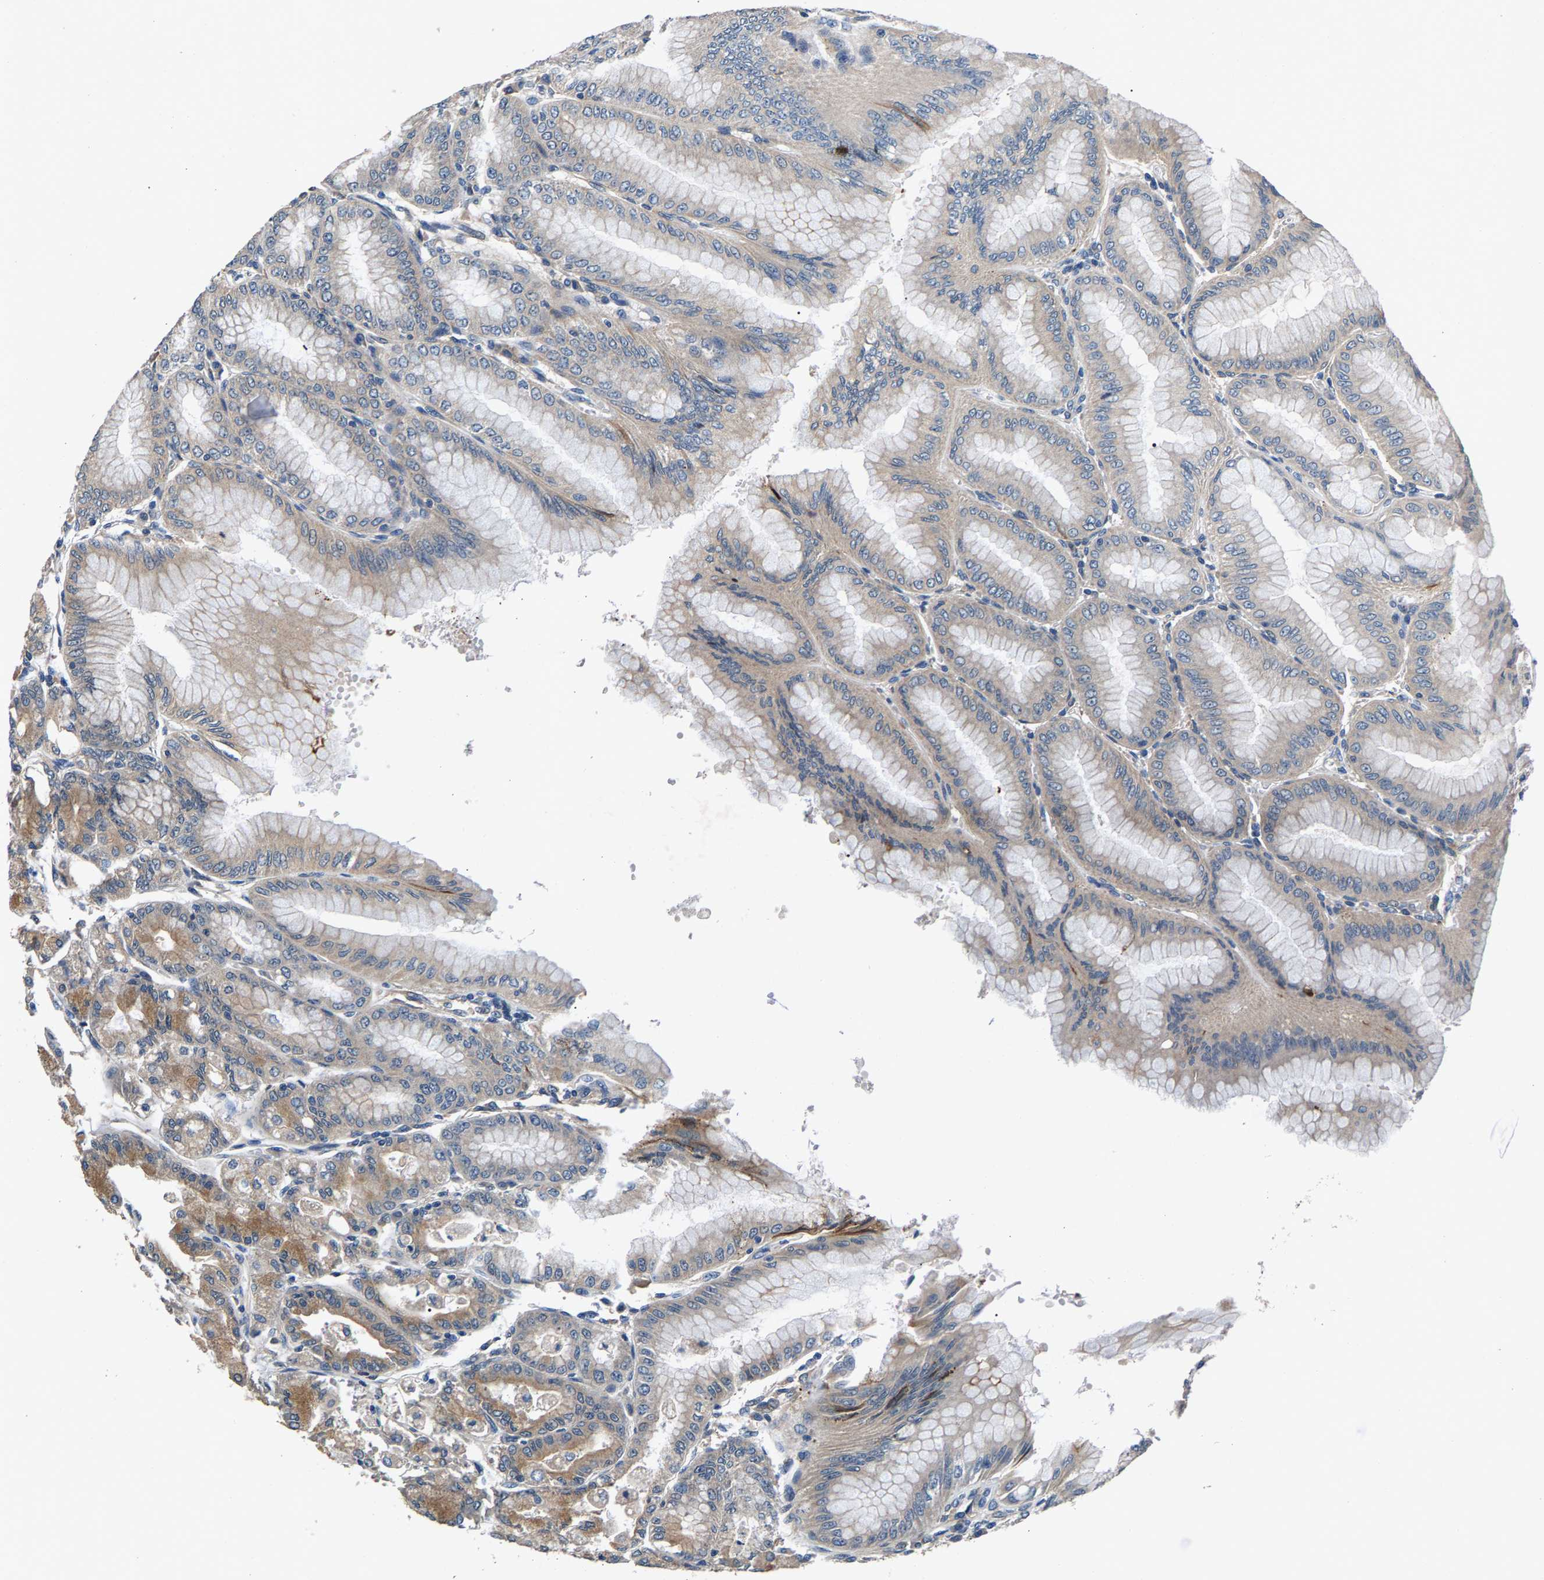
{"staining": {"intensity": "weak", "quantity": ">75%", "location": "cytoplasmic/membranous"}, "tissue": "stomach", "cell_type": "Glandular cells", "image_type": "normal", "snomed": [{"axis": "morphology", "description": "Normal tissue, NOS"}, {"axis": "topography", "description": "Stomach, lower"}], "caption": "Brown immunohistochemical staining in normal human stomach demonstrates weak cytoplasmic/membranous staining in about >75% of glandular cells. (DAB IHC with brightfield microscopy, high magnification).", "gene": "NT5C", "patient": {"sex": "male", "age": 71}}